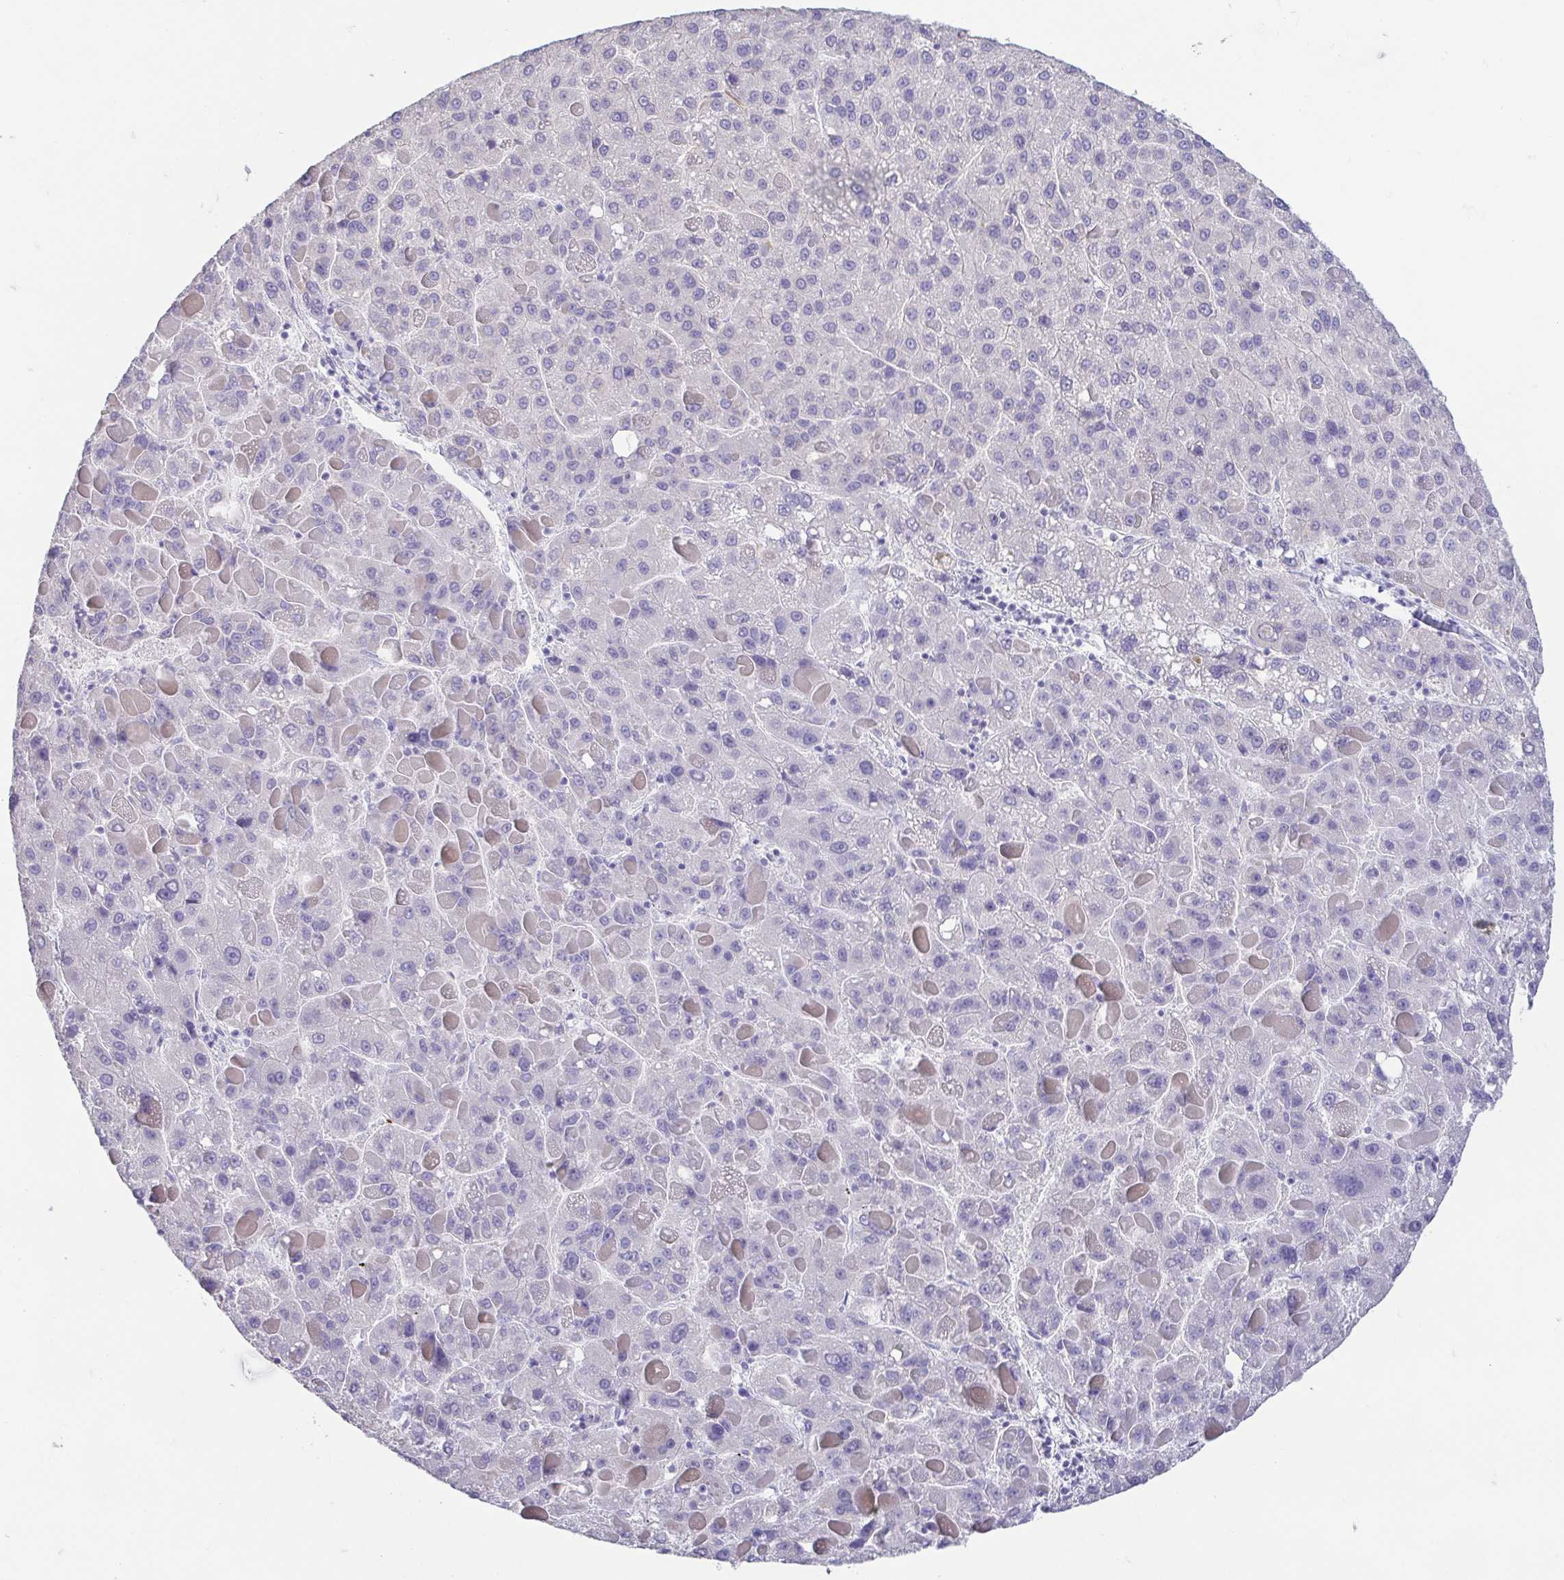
{"staining": {"intensity": "negative", "quantity": "none", "location": "none"}, "tissue": "liver cancer", "cell_type": "Tumor cells", "image_type": "cancer", "snomed": [{"axis": "morphology", "description": "Carcinoma, Hepatocellular, NOS"}, {"axis": "topography", "description": "Liver"}], "caption": "The micrograph exhibits no significant expression in tumor cells of hepatocellular carcinoma (liver).", "gene": "FABP3", "patient": {"sex": "female", "age": 82}}